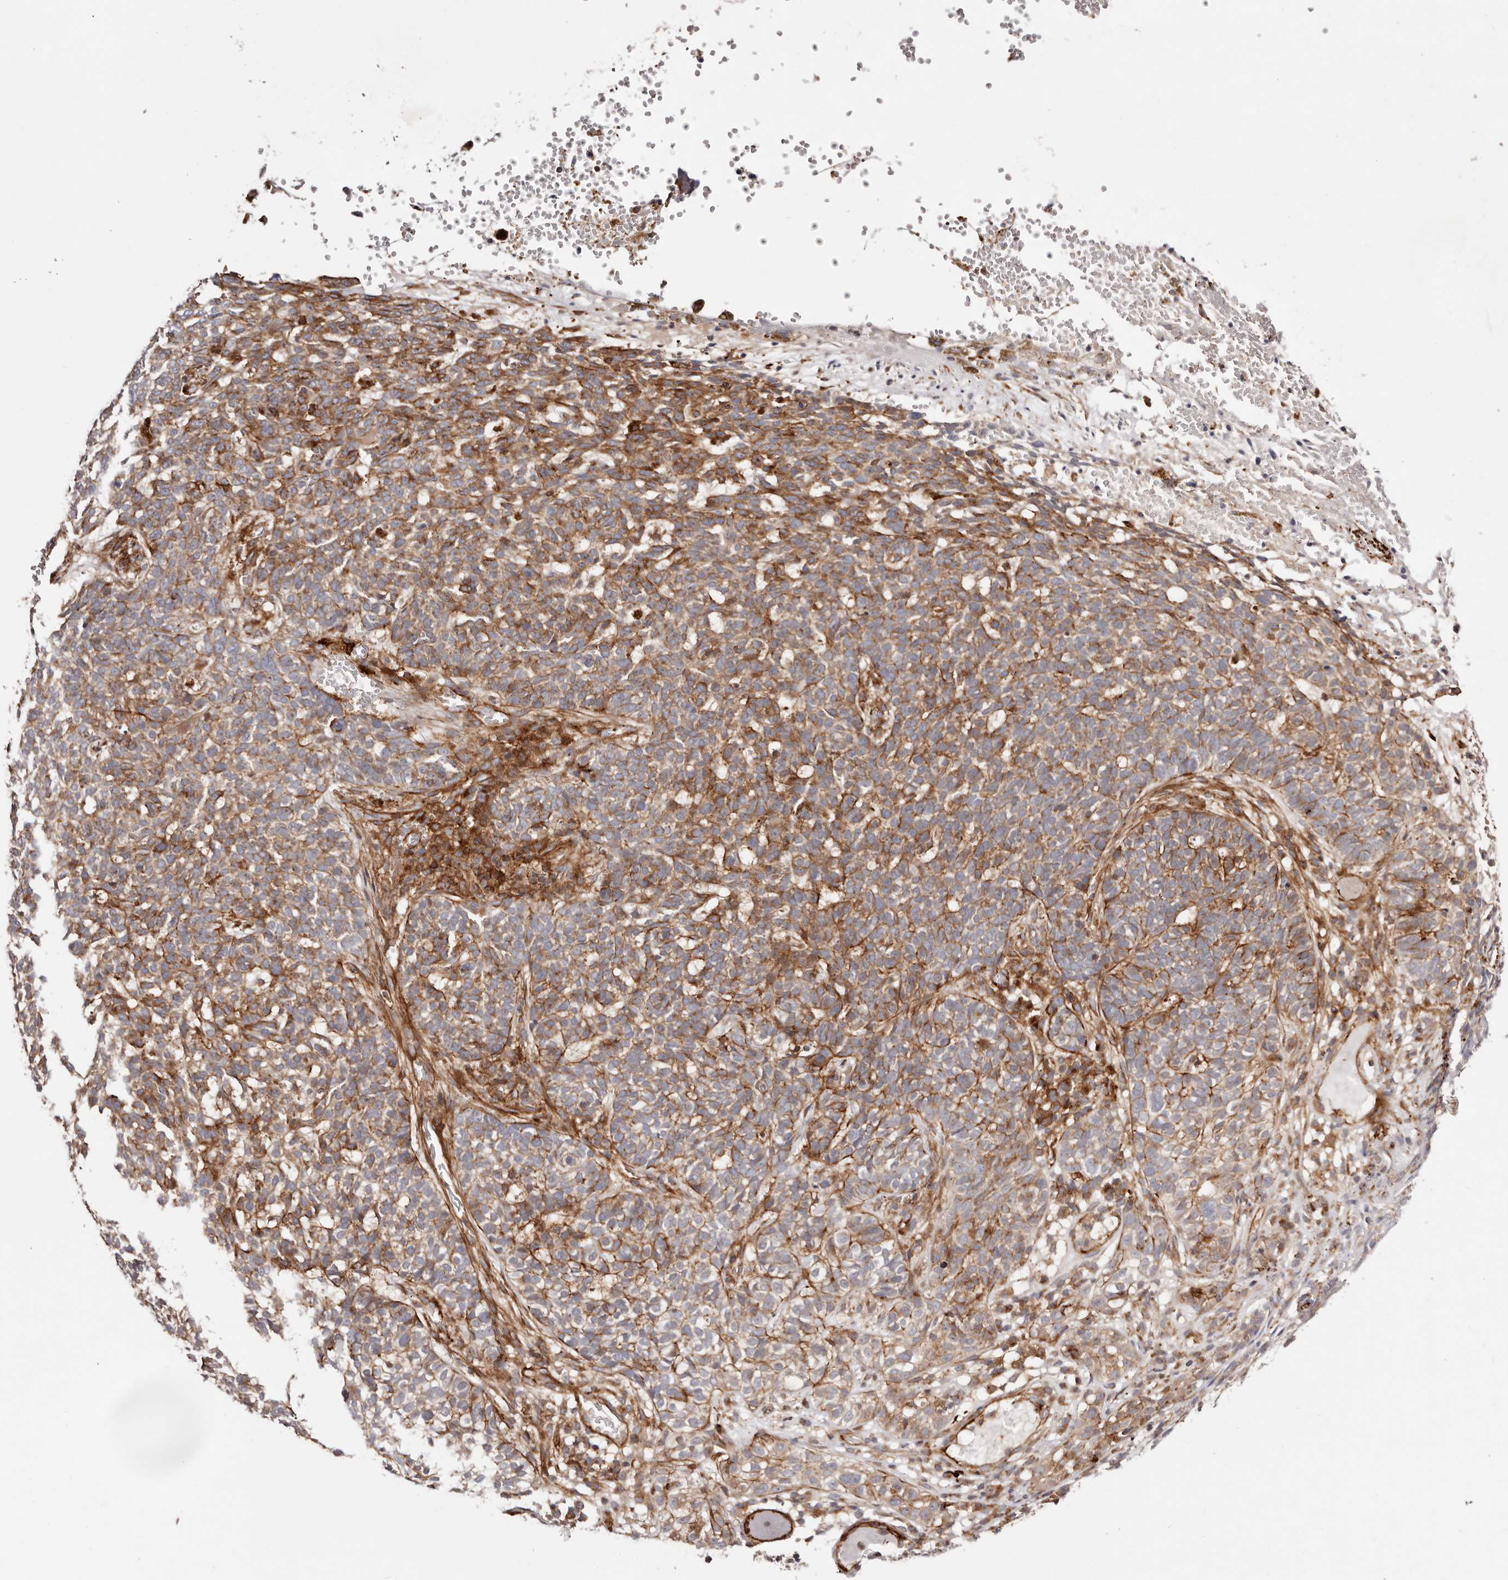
{"staining": {"intensity": "moderate", "quantity": ">75%", "location": "cytoplasmic/membranous"}, "tissue": "skin cancer", "cell_type": "Tumor cells", "image_type": "cancer", "snomed": [{"axis": "morphology", "description": "Basal cell carcinoma"}, {"axis": "topography", "description": "Skin"}], "caption": "Immunohistochemical staining of skin basal cell carcinoma displays medium levels of moderate cytoplasmic/membranous protein expression in approximately >75% of tumor cells. (DAB IHC, brown staining for protein, blue staining for nuclei).", "gene": "PTPN22", "patient": {"sex": "male", "age": 85}}